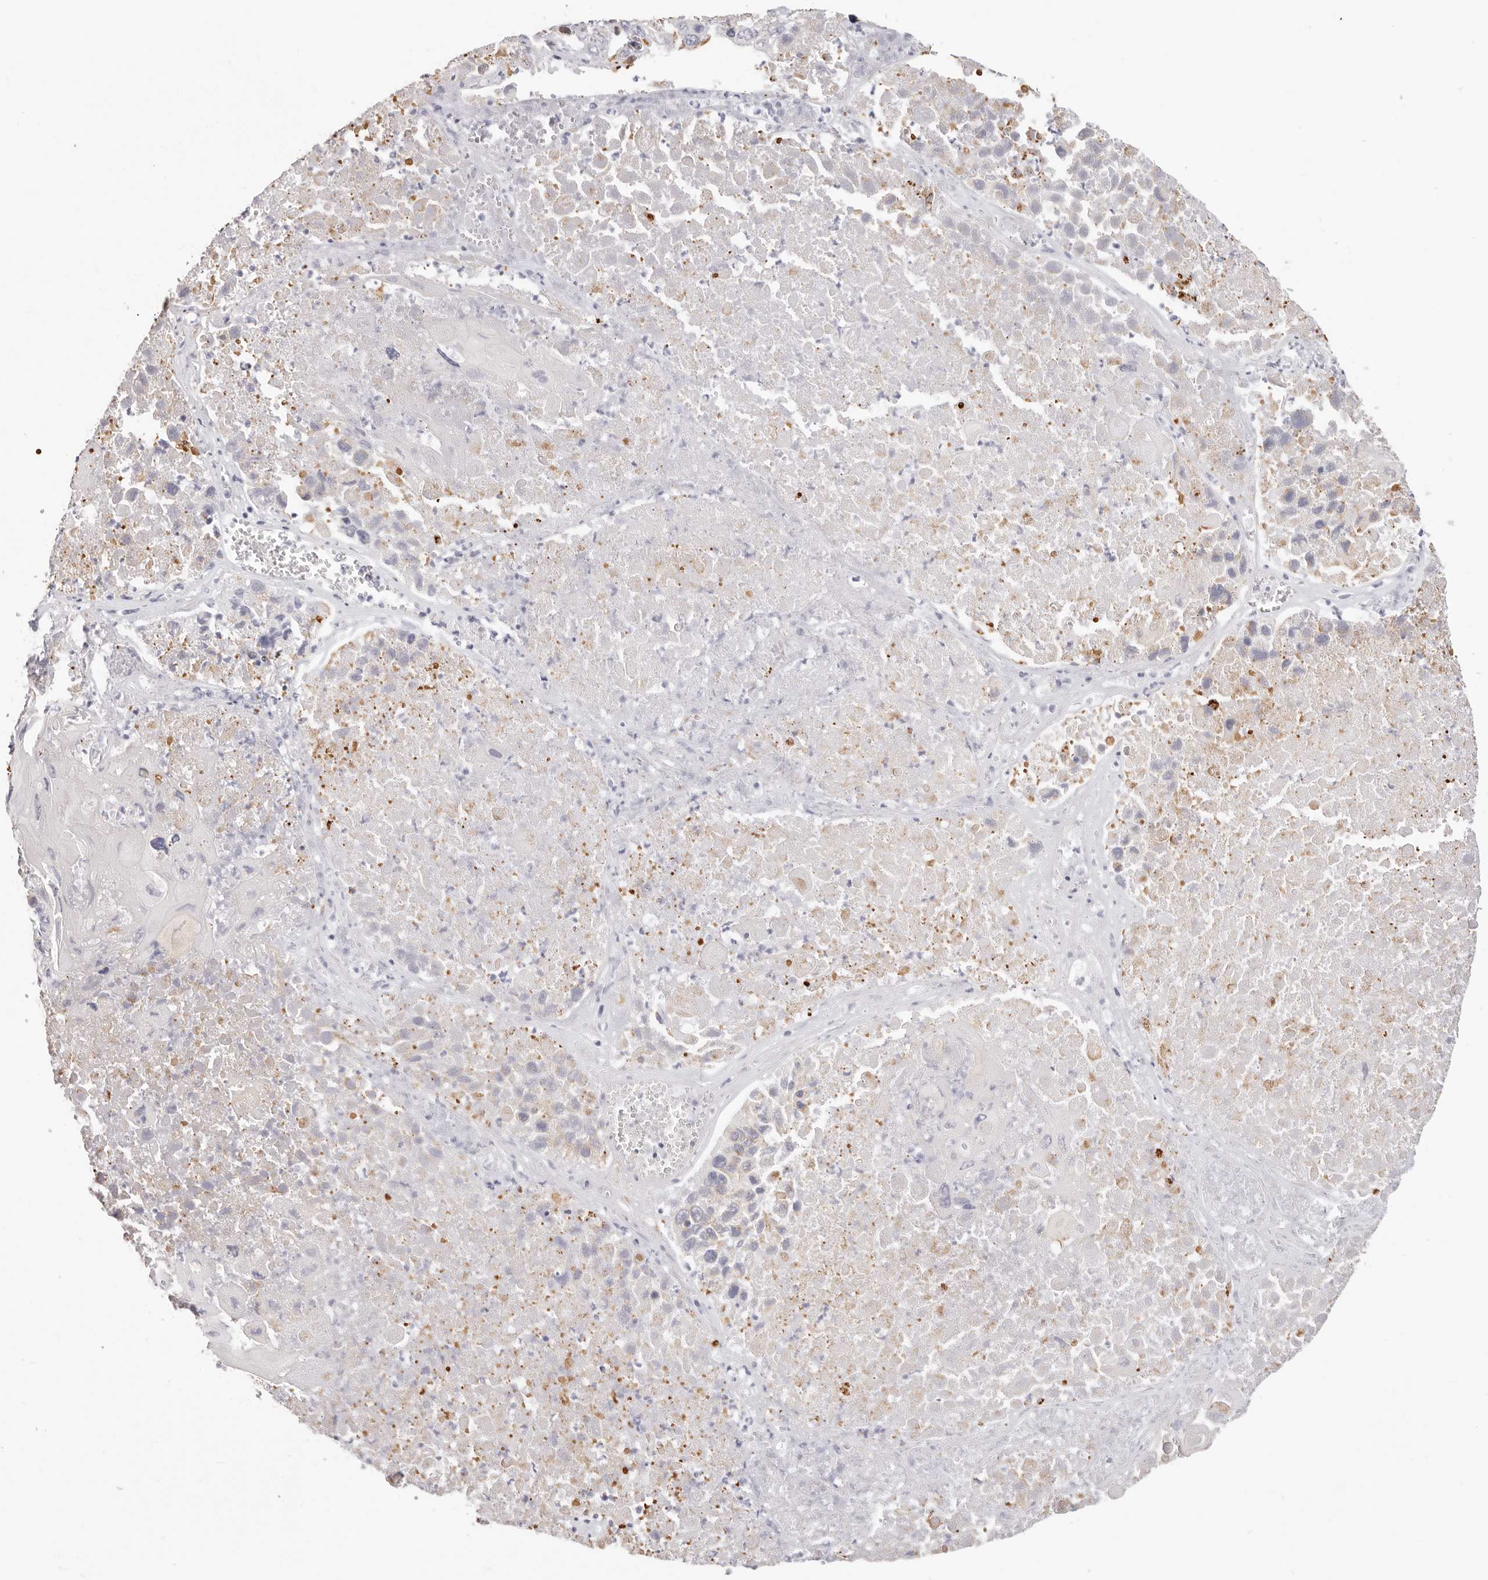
{"staining": {"intensity": "moderate", "quantity": "<25%", "location": "cytoplasmic/membranous"}, "tissue": "lung cancer", "cell_type": "Tumor cells", "image_type": "cancer", "snomed": [{"axis": "morphology", "description": "Squamous cell carcinoma, NOS"}, {"axis": "topography", "description": "Lung"}], "caption": "Moderate cytoplasmic/membranous expression for a protein is appreciated in about <25% of tumor cells of lung cancer using IHC.", "gene": "STKLD1", "patient": {"sex": "male", "age": 61}}